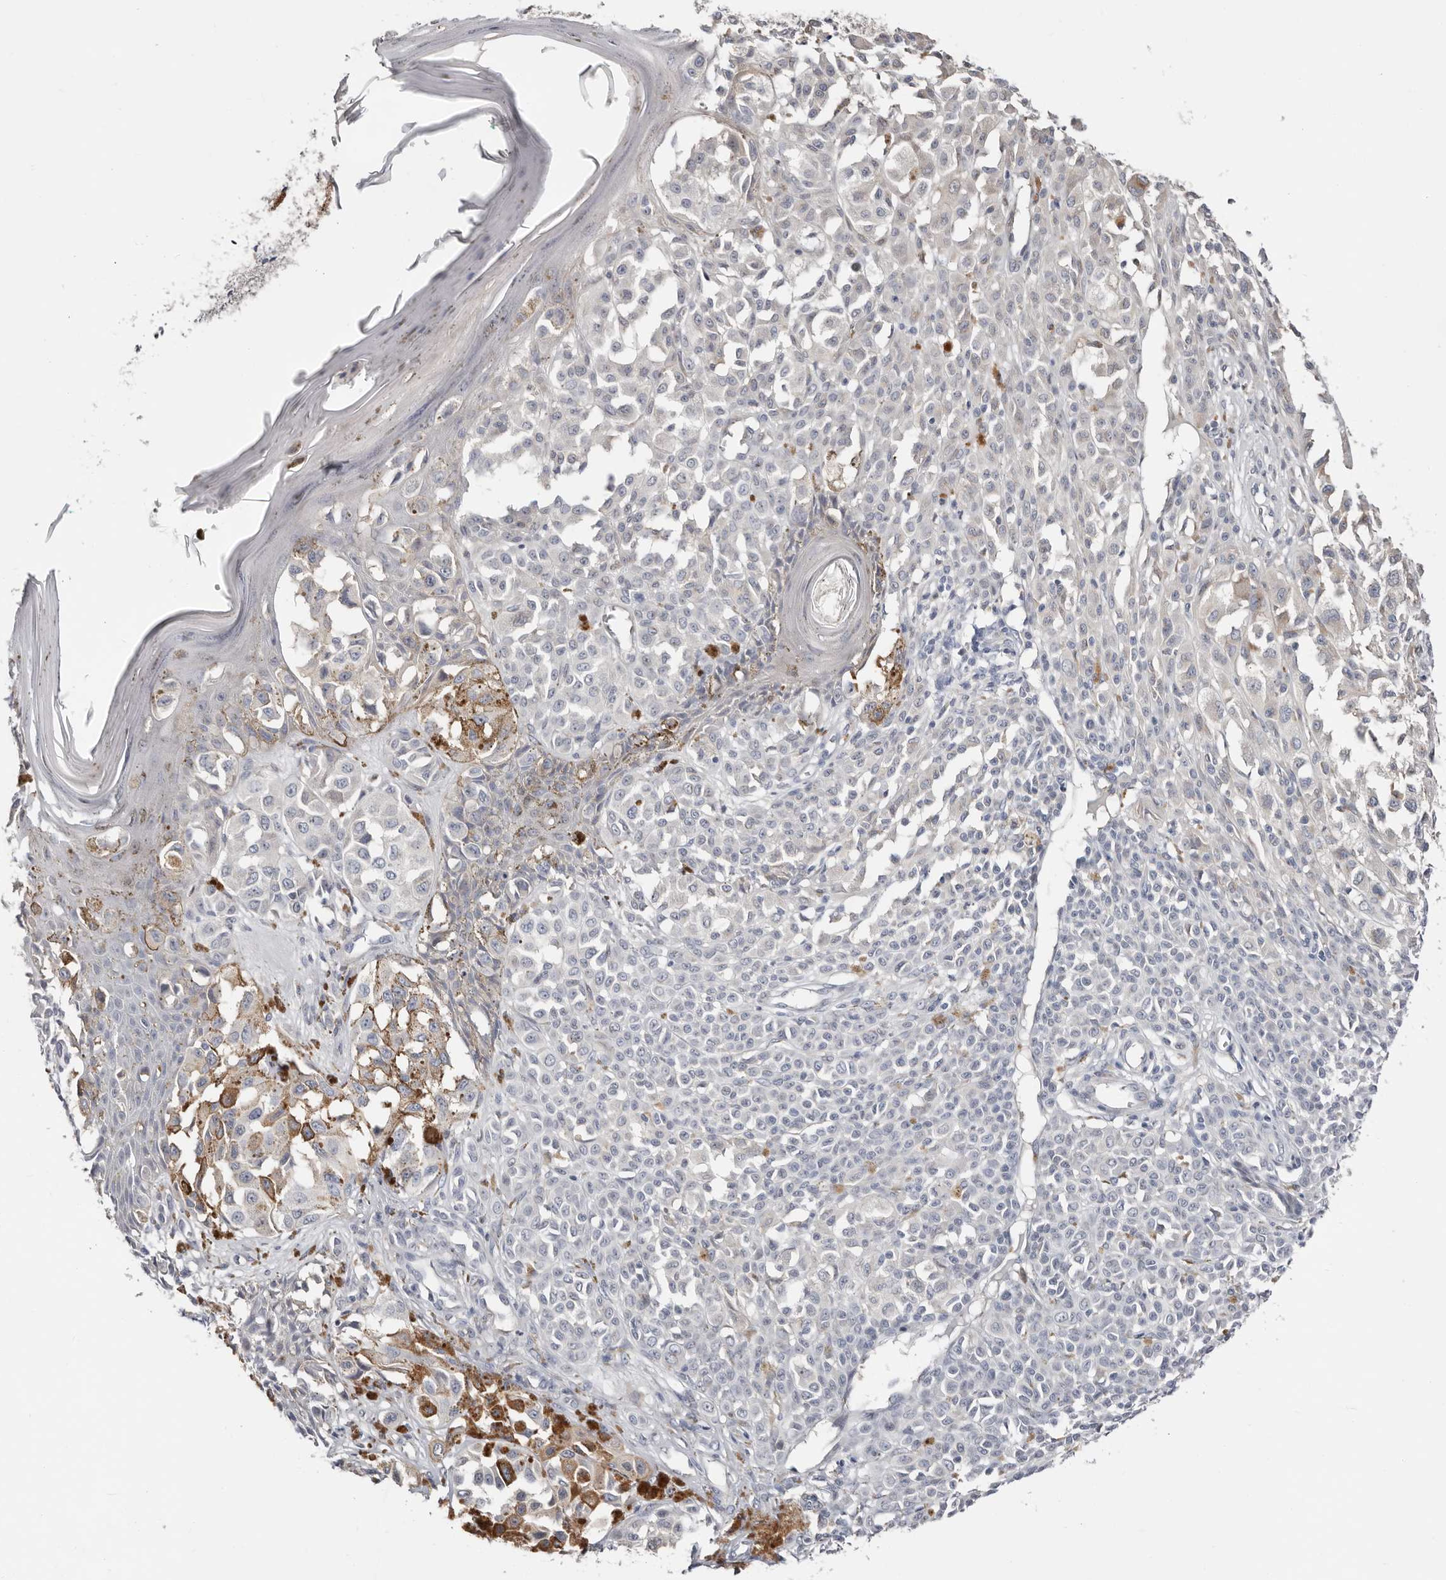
{"staining": {"intensity": "negative", "quantity": "none", "location": "none"}, "tissue": "melanoma", "cell_type": "Tumor cells", "image_type": "cancer", "snomed": [{"axis": "morphology", "description": "Malignant melanoma, NOS"}, {"axis": "topography", "description": "Skin of leg"}], "caption": "Immunohistochemistry of human melanoma displays no staining in tumor cells. (DAB IHC visualized using brightfield microscopy, high magnification).", "gene": "ASRGL1", "patient": {"sex": "female", "age": 72}}